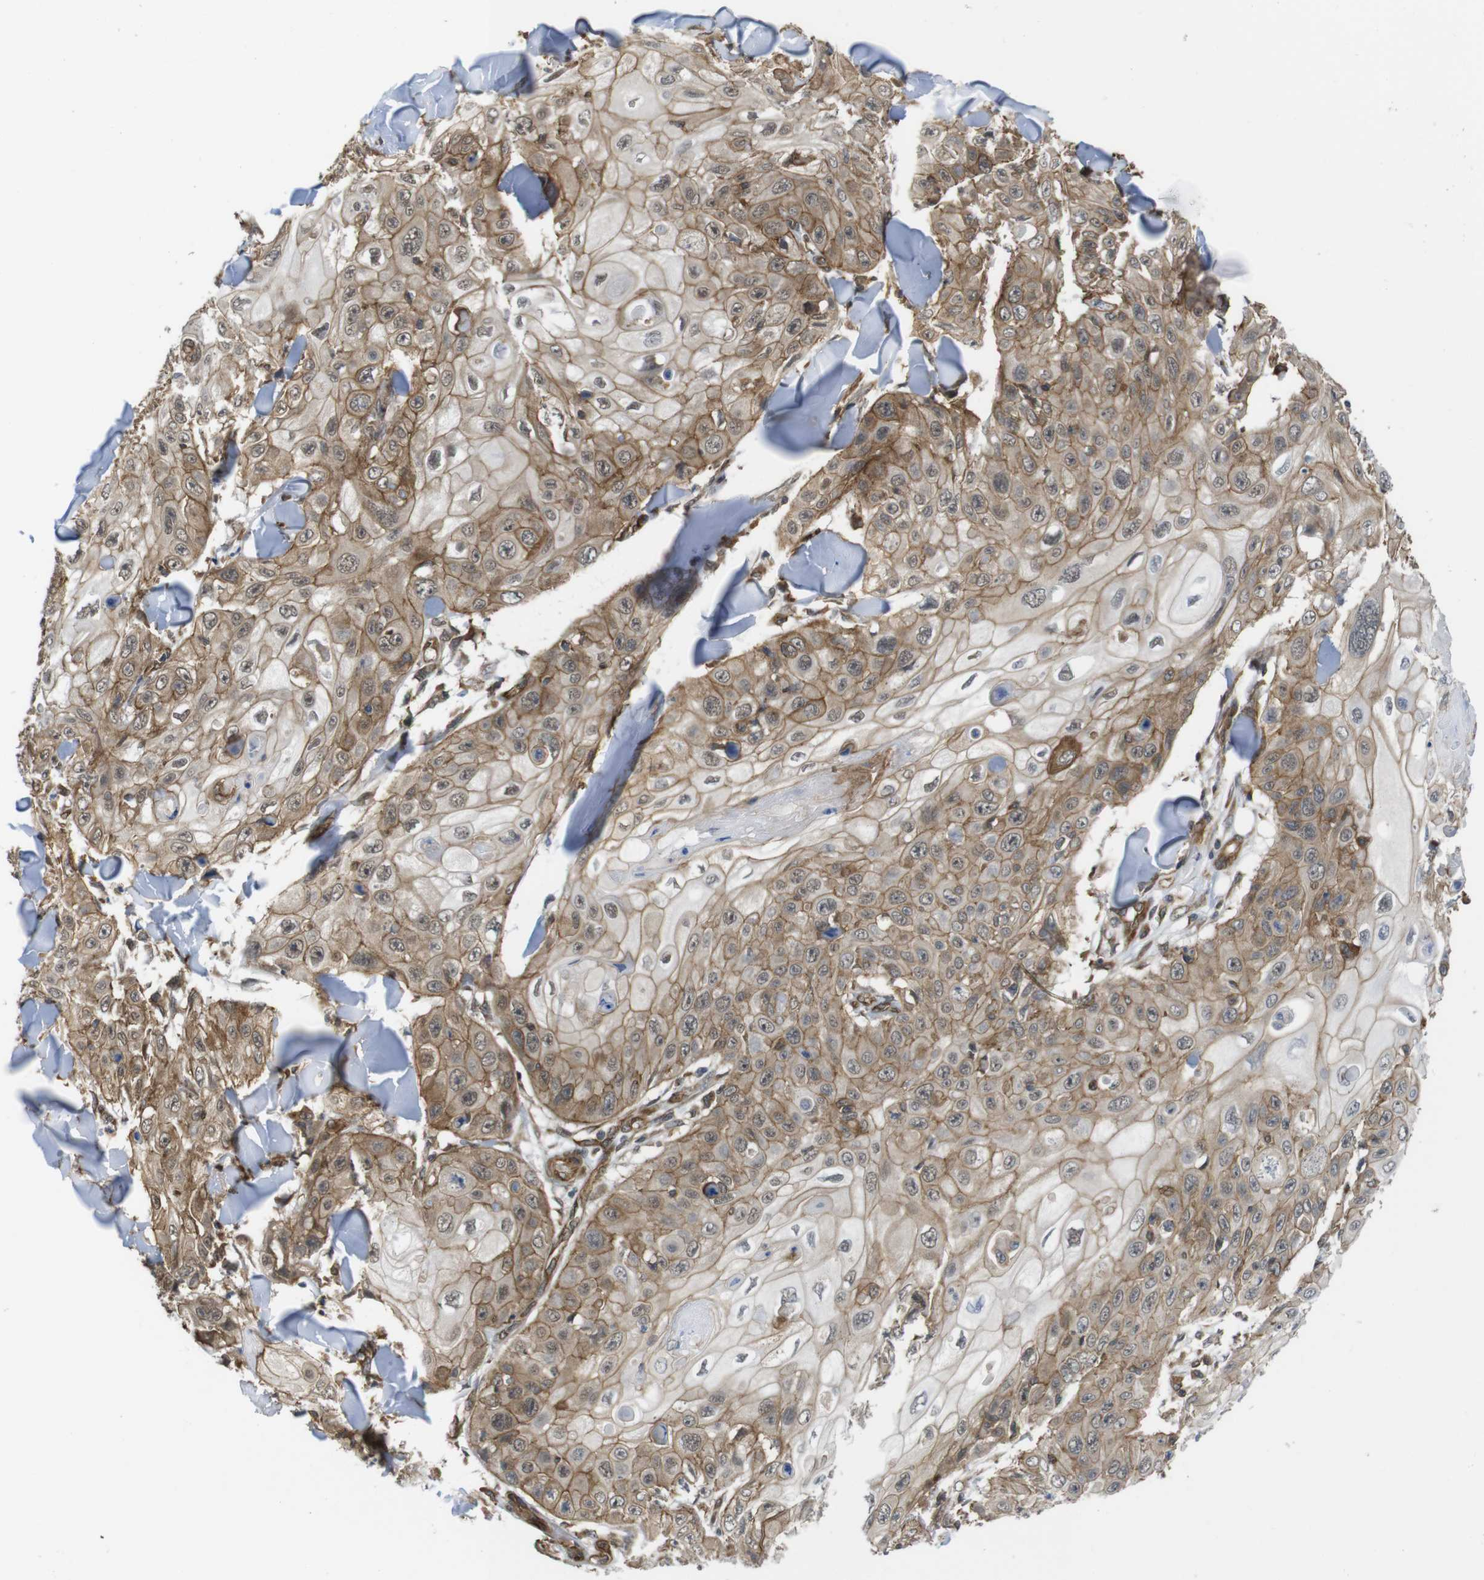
{"staining": {"intensity": "moderate", "quantity": ">75%", "location": "cytoplasmic/membranous"}, "tissue": "skin cancer", "cell_type": "Tumor cells", "image_type": "cancer", "snomed": [{"axis": "morphology", "description": "Squamous cell carcinoma, NOS"}, {"axis": "topography", "description": "Skin"}], "caption": "Protein analysis of skin squamous cell carcinoma tissue exhibits moderate cytoplasmic/membranous staining in about >75% of tumor cells.", "gene": "ZDHHC5", "patient": {"sex": "male", "age": 86}}